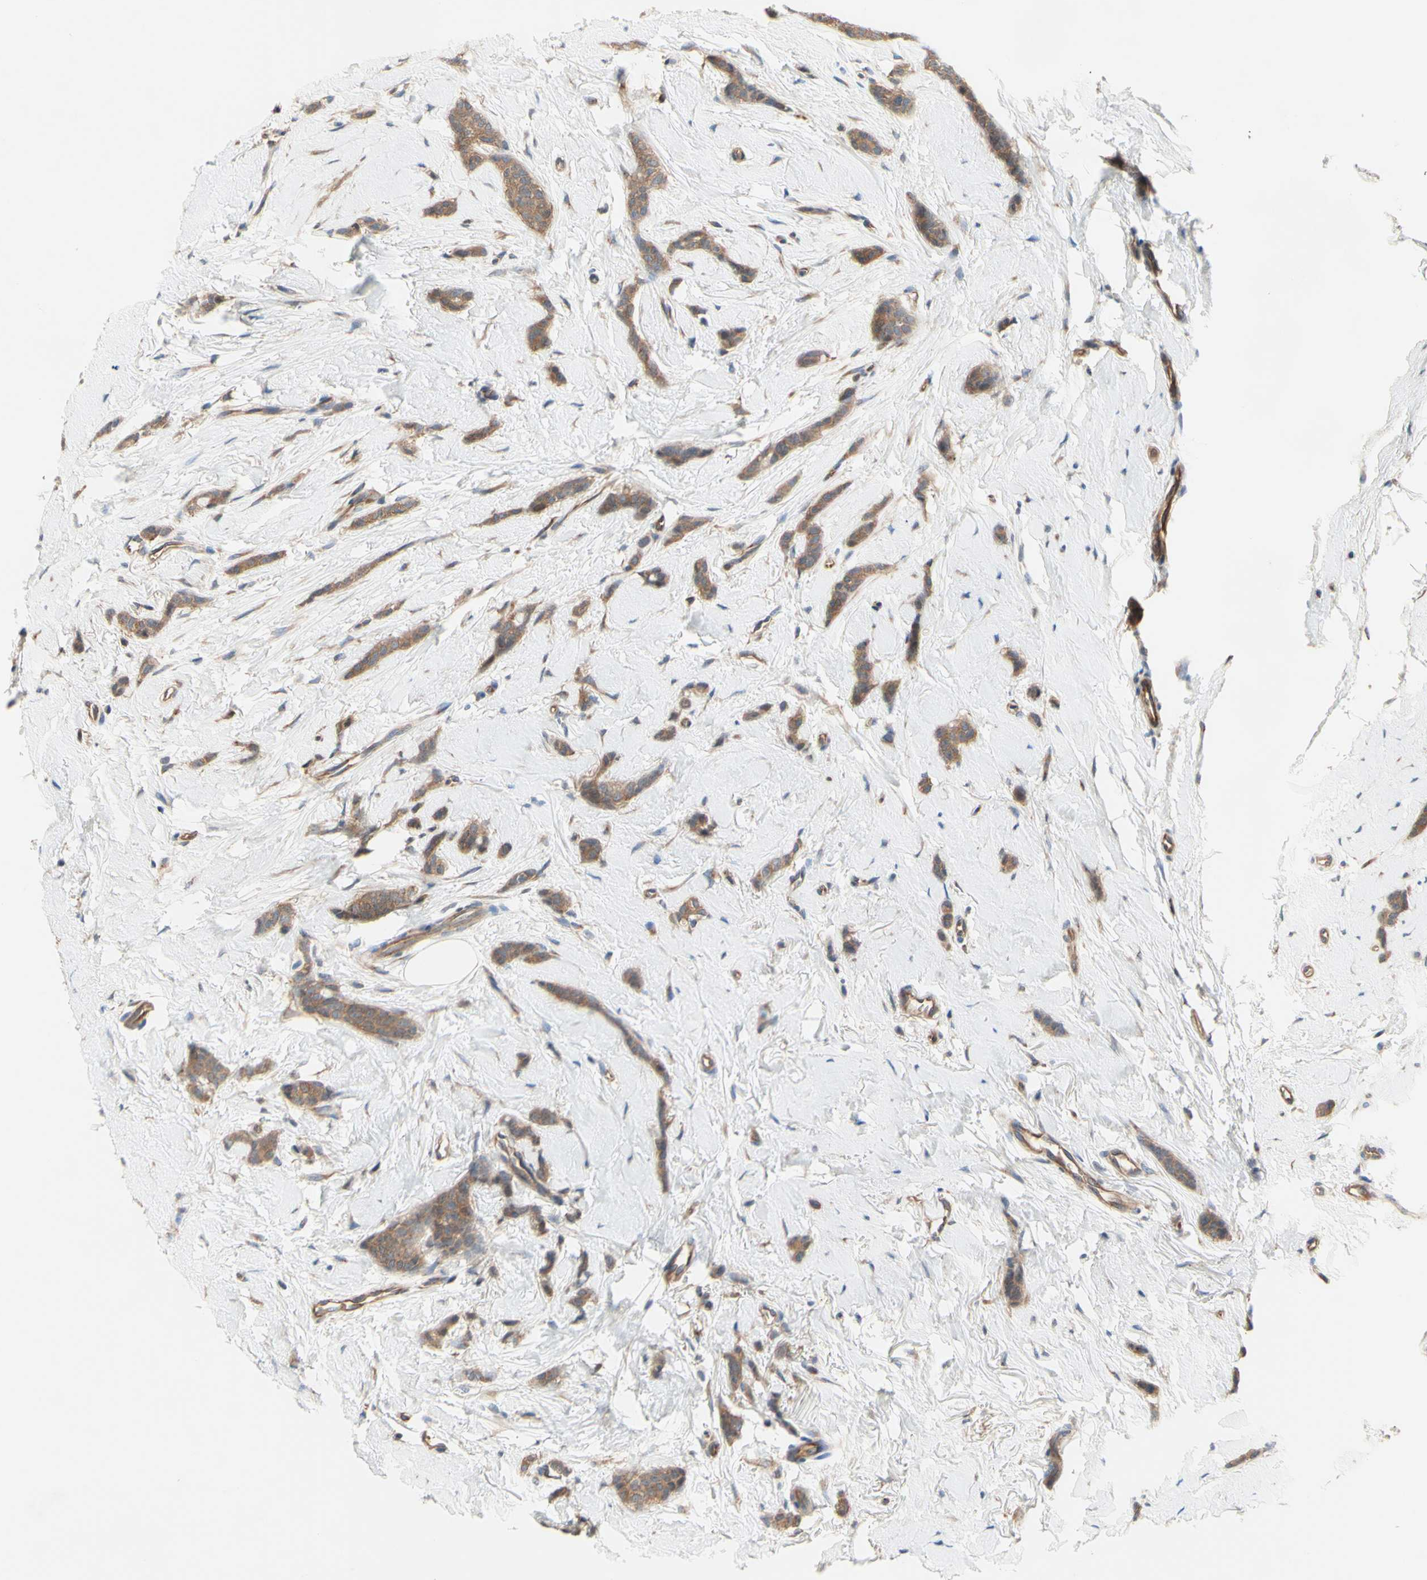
{"staining": {"intensity": "moderate", "quantity": ">75%", "location": "cytoplasmic/membranous"}, "tissue": "breast cancer", "cell_type": "Tumor cells", "image_type": "cancer", "snomed": [{"axis": "morphology", "description": "Lobular carcinoma"}, {"axis": "topography", "description": "Skin"}, {"axis": "topography", "description": "Breast"}], "caption": "Breast lobular carcinoma stained for a protein (brown) shows moderate cytoplasmic/membranous positive expression in about >75% of tumor cells.", "gene": "DYNLRB1", "patient": {"sex": "female", "age": 46}}